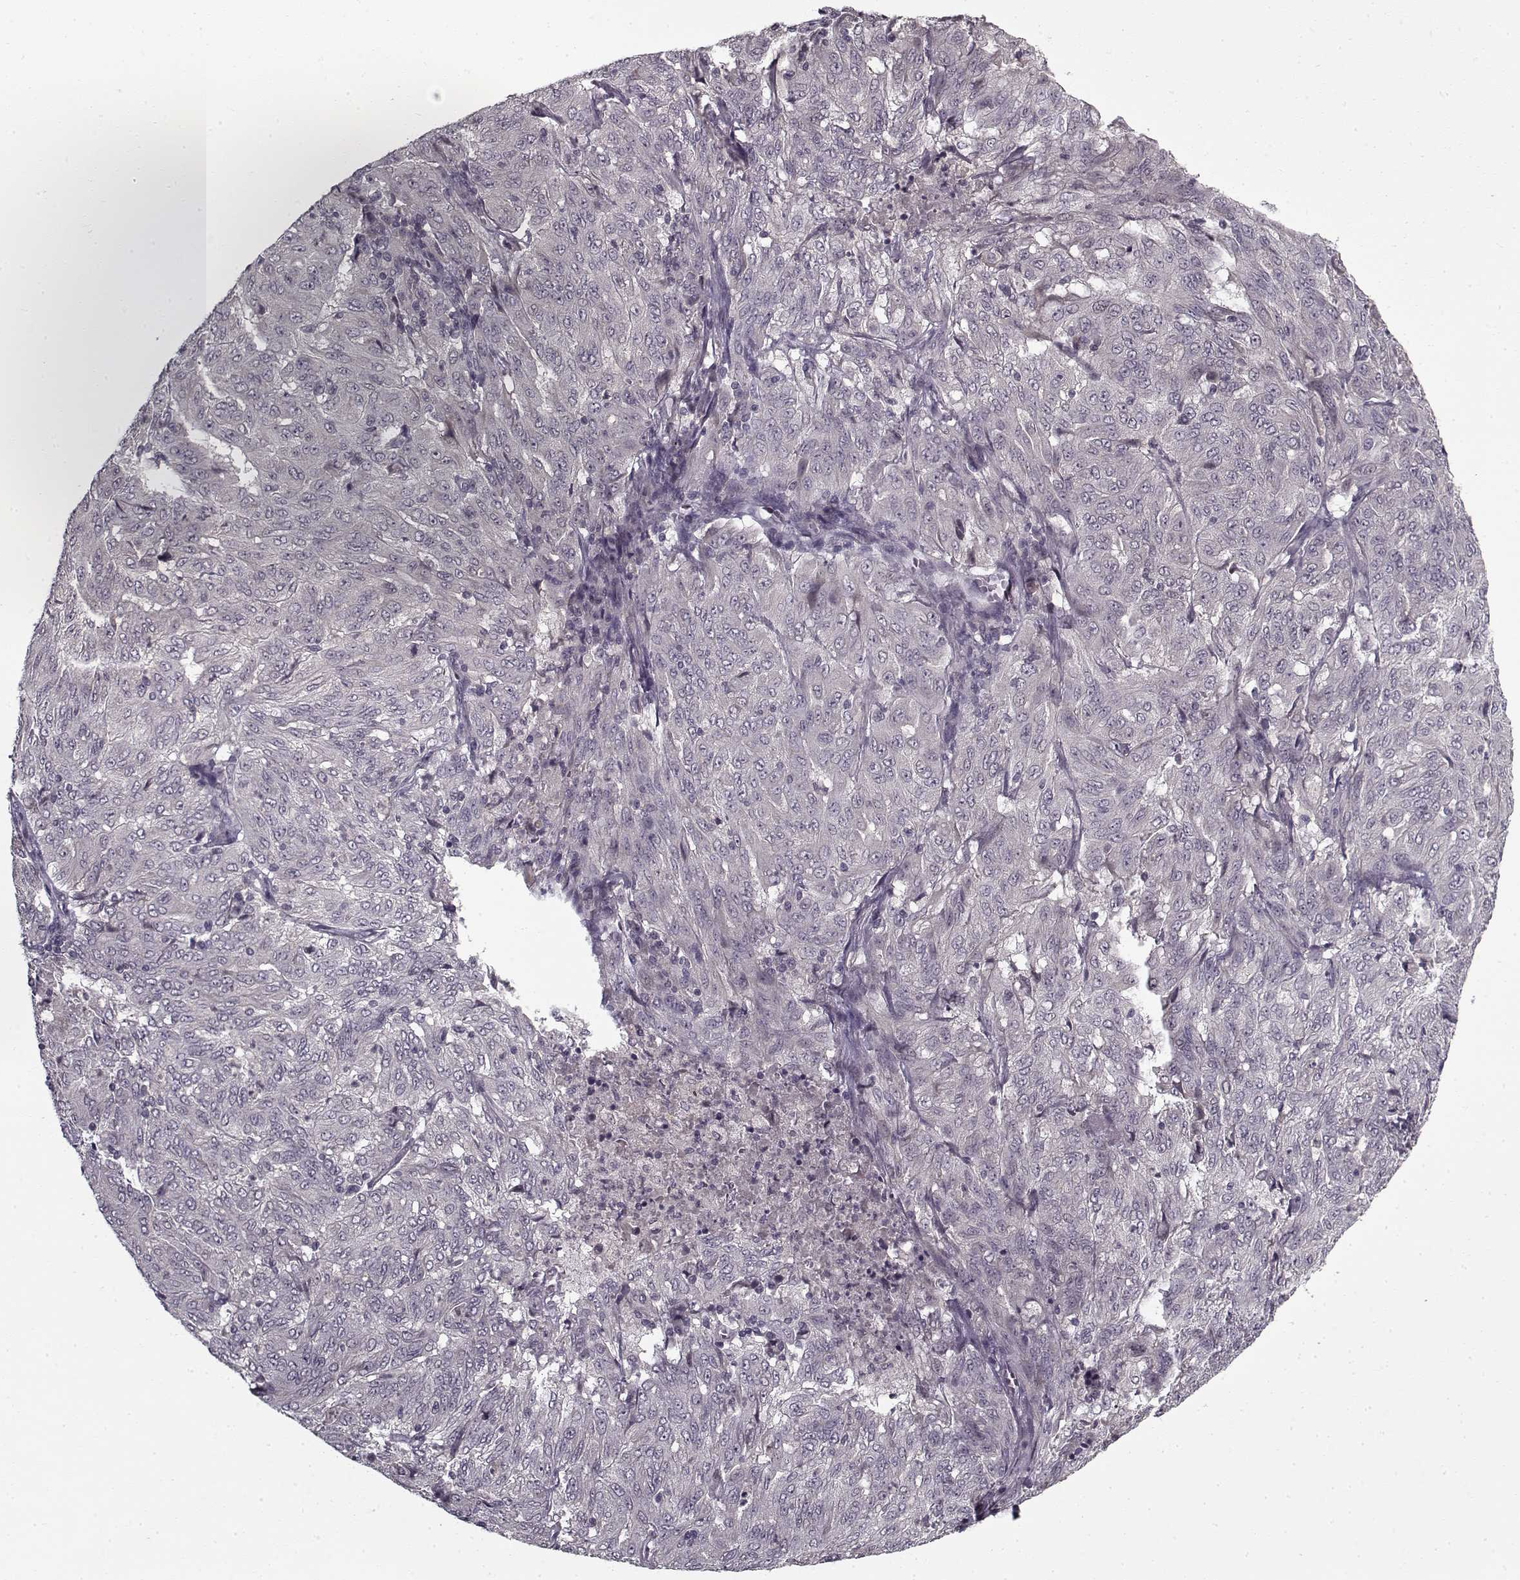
{"staining": {"intensity": "negative", "quantity": "none", "location": "none"}, "tissue": "pancreatic cancer", "cell_type": "Tumor cells", "image_type": "cancer", "snomed": [{"axis": "morphology", "description": "Adenocarcinoma, NOS"}, {"axis": "topography", "description": "Pancreas"}], "caption": "This is an IHC image of pancreatic adenocarcinoma. There is no positivity in tumor cells.", "gene": "LAMA2", "patient": {"sex": "male", "age": 63}}